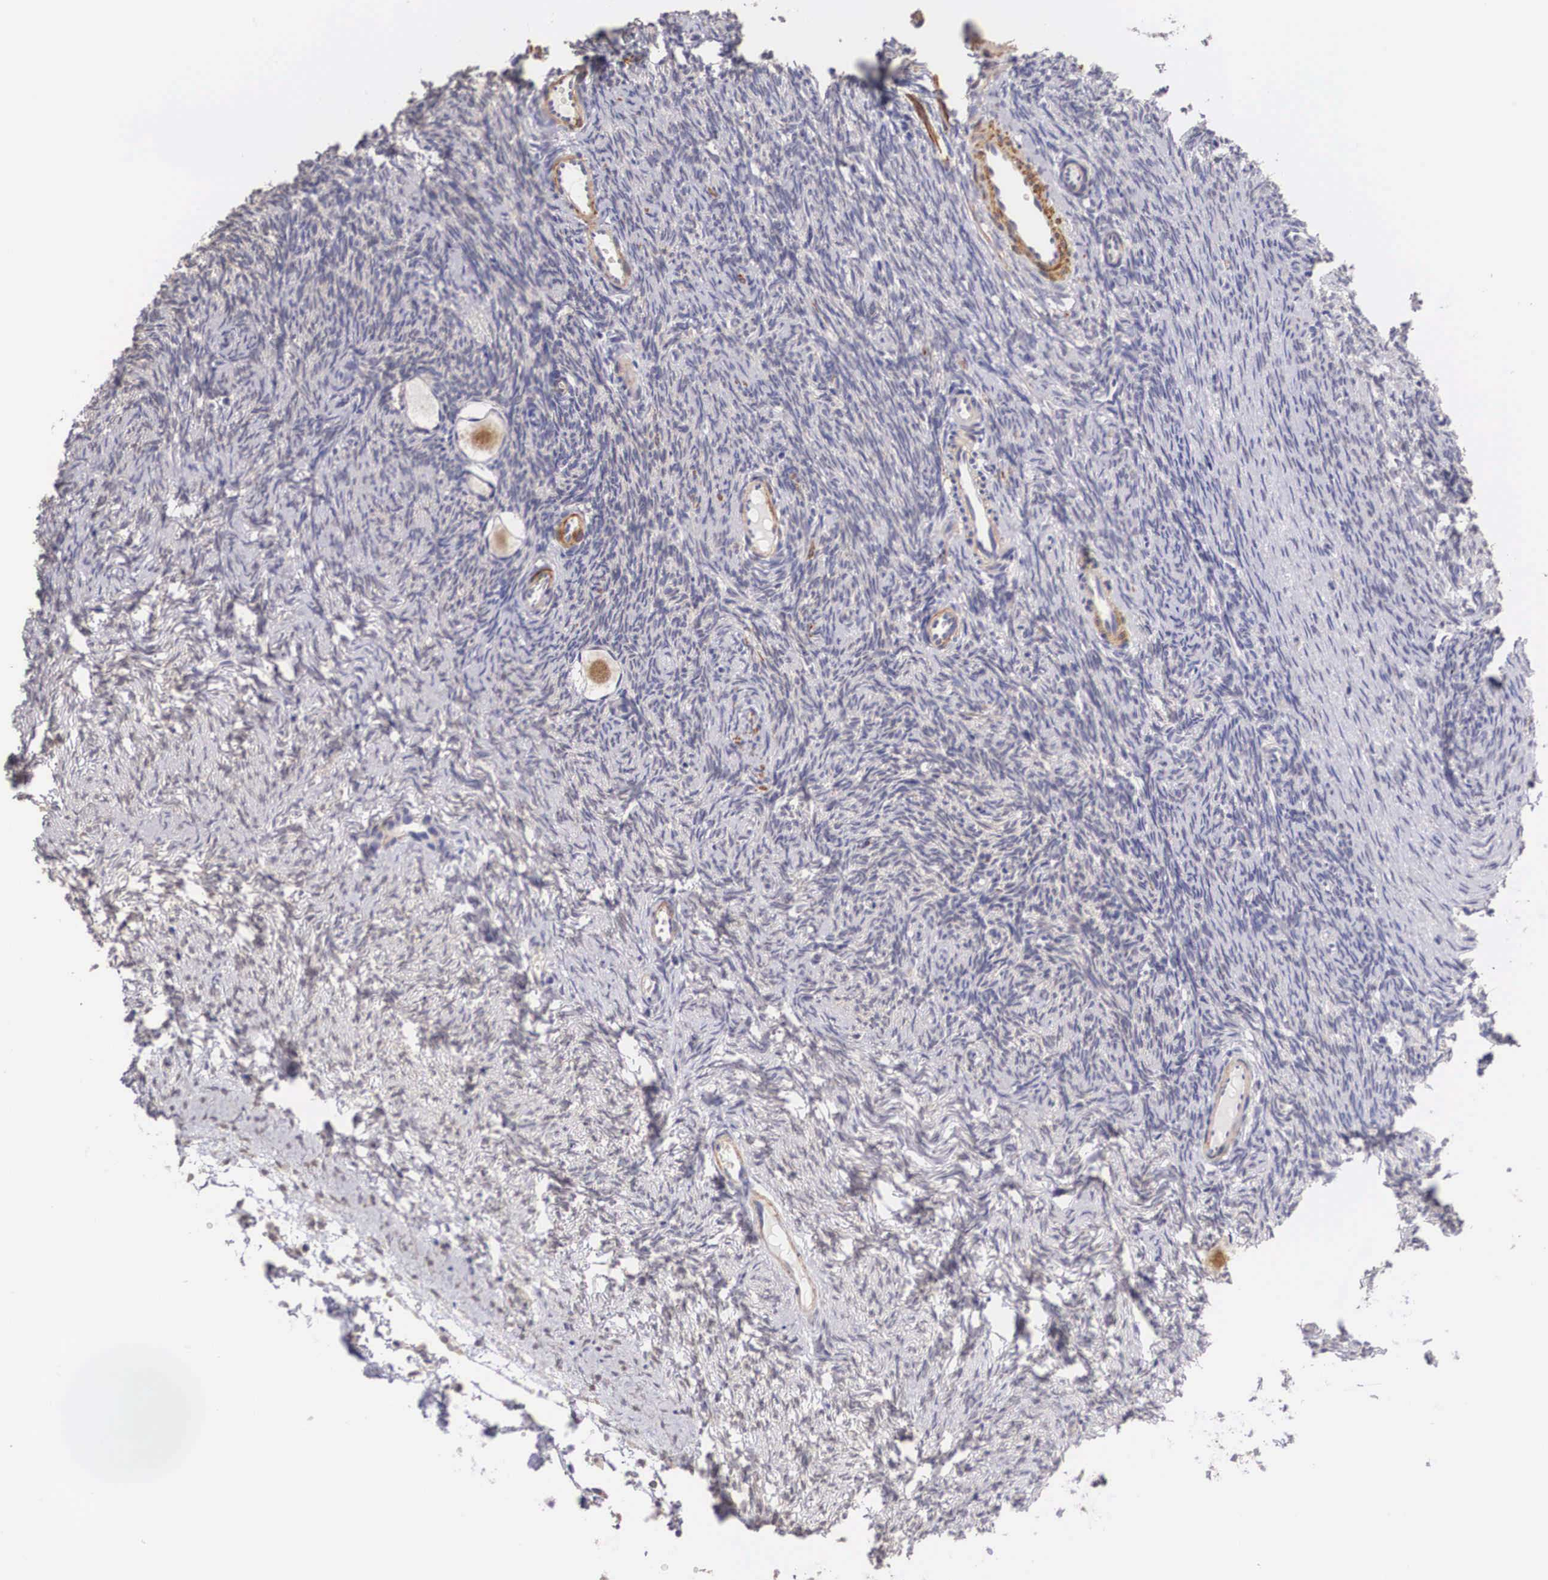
{"staining": {"intensity": "moderate", "quantity": ">75%", "location": "nuclear"}, "tissue": "ovary", "cell_type": "Follicle cells", "image_type": "normal", "snomed": [{"axis": "morphology", "description": "Normal tissue, NOS"}, {"axis": "topography", "description": "Ovary"}], "caption": "Immunohistochemistry (IHC) (DAB (3,3'-diaminobenzidine)) staining of normal ovary shows moderate nuclear protein staining in approximately >75% of follicle cells.", "gene": "ENOX2", "patient": {"sex": "female", "age": 32}}